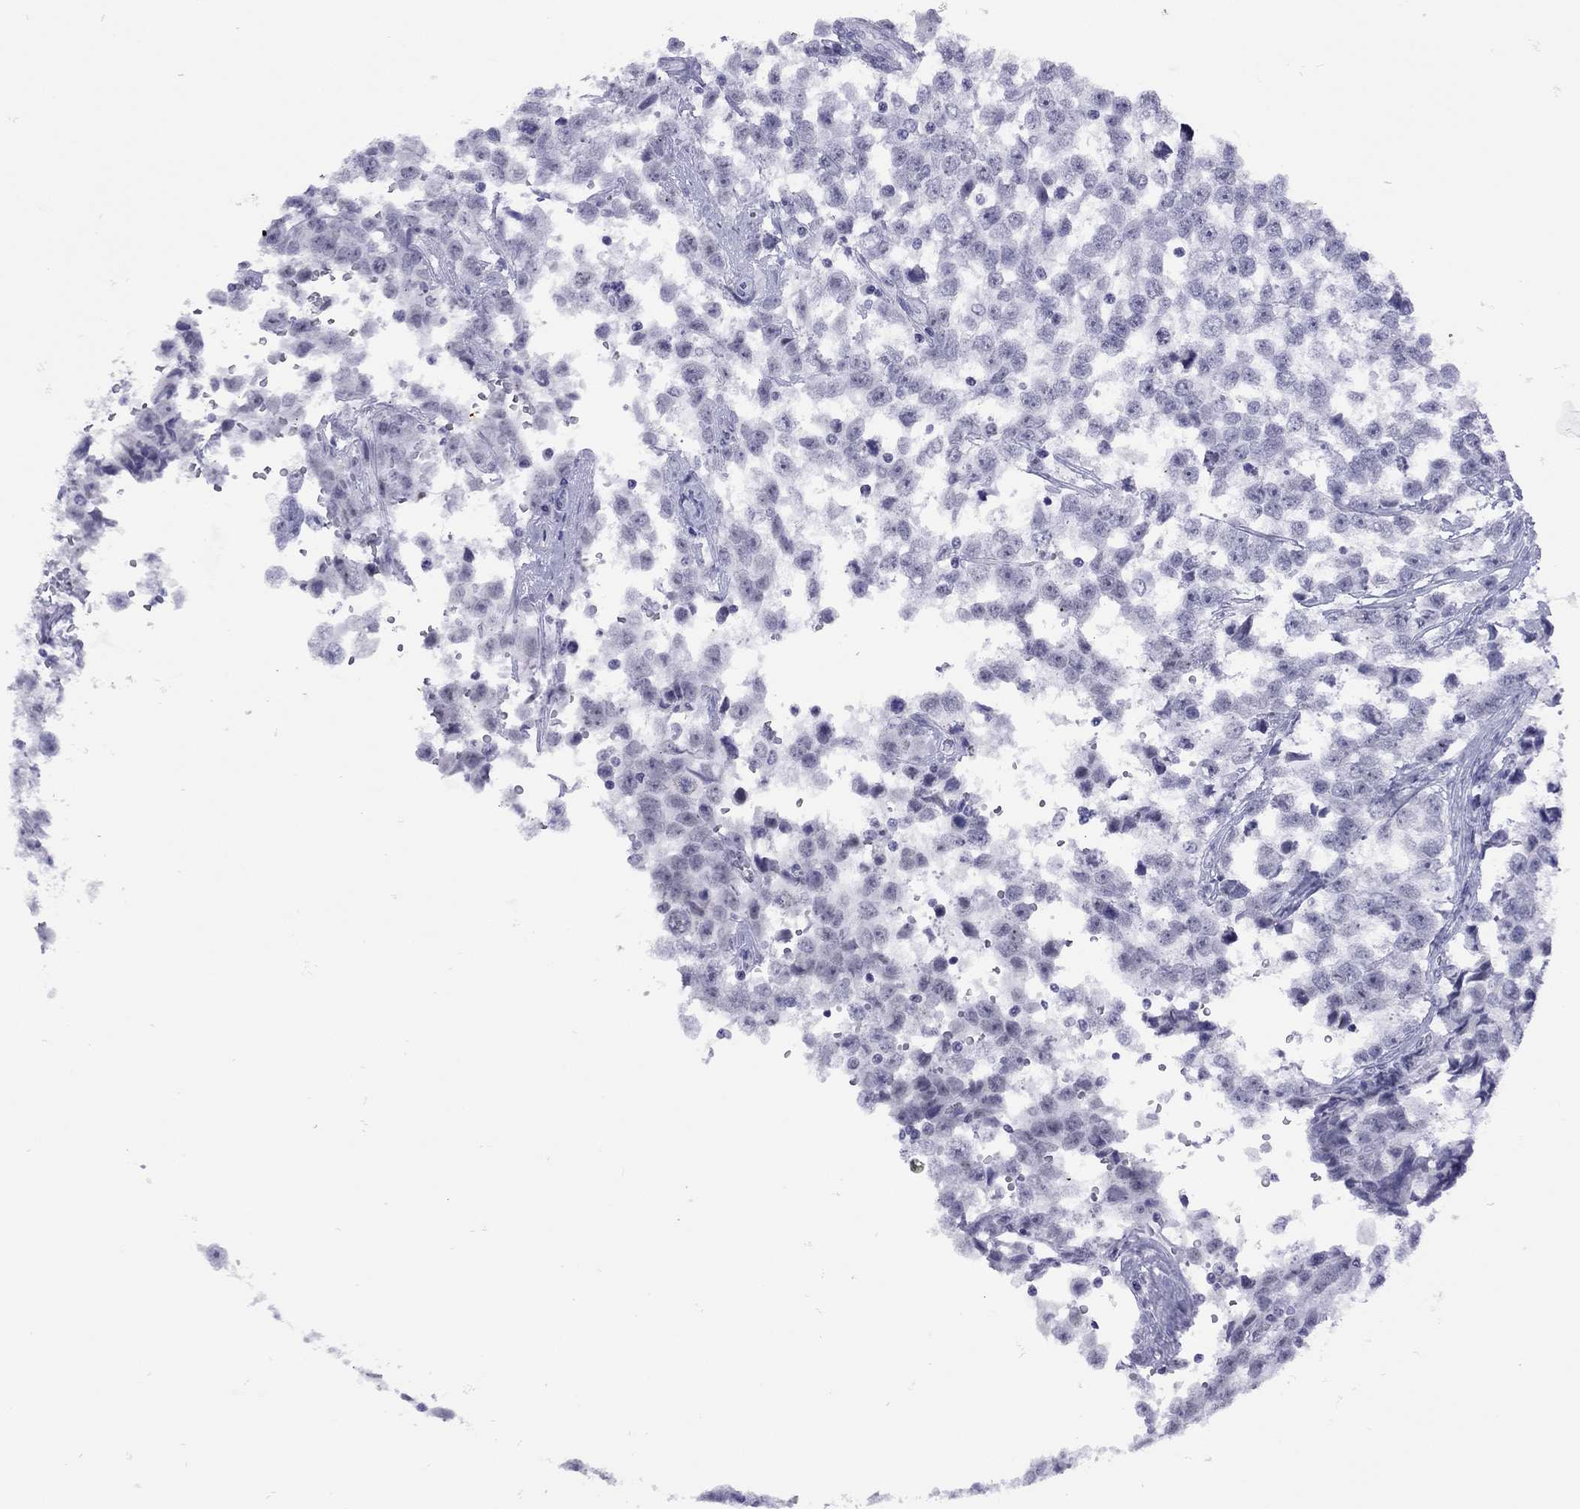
{"staining": {"intensity": "negative", "quantity": "none", "location": "none"}, "tissue": "testis cancer", "cell_type": "Tumor cells", "image_type": "cancer", "snomed": [{"axis": "morphology", "description": "Seminoma, NOS"}, {"axis": "topography", "description": "Testis"}], "caption": "Tumor cells are negative for brown protein staining in testis cancer (seminoma).", "gene": "LYAR", "patient": {"sex": "male", "age": 34}}